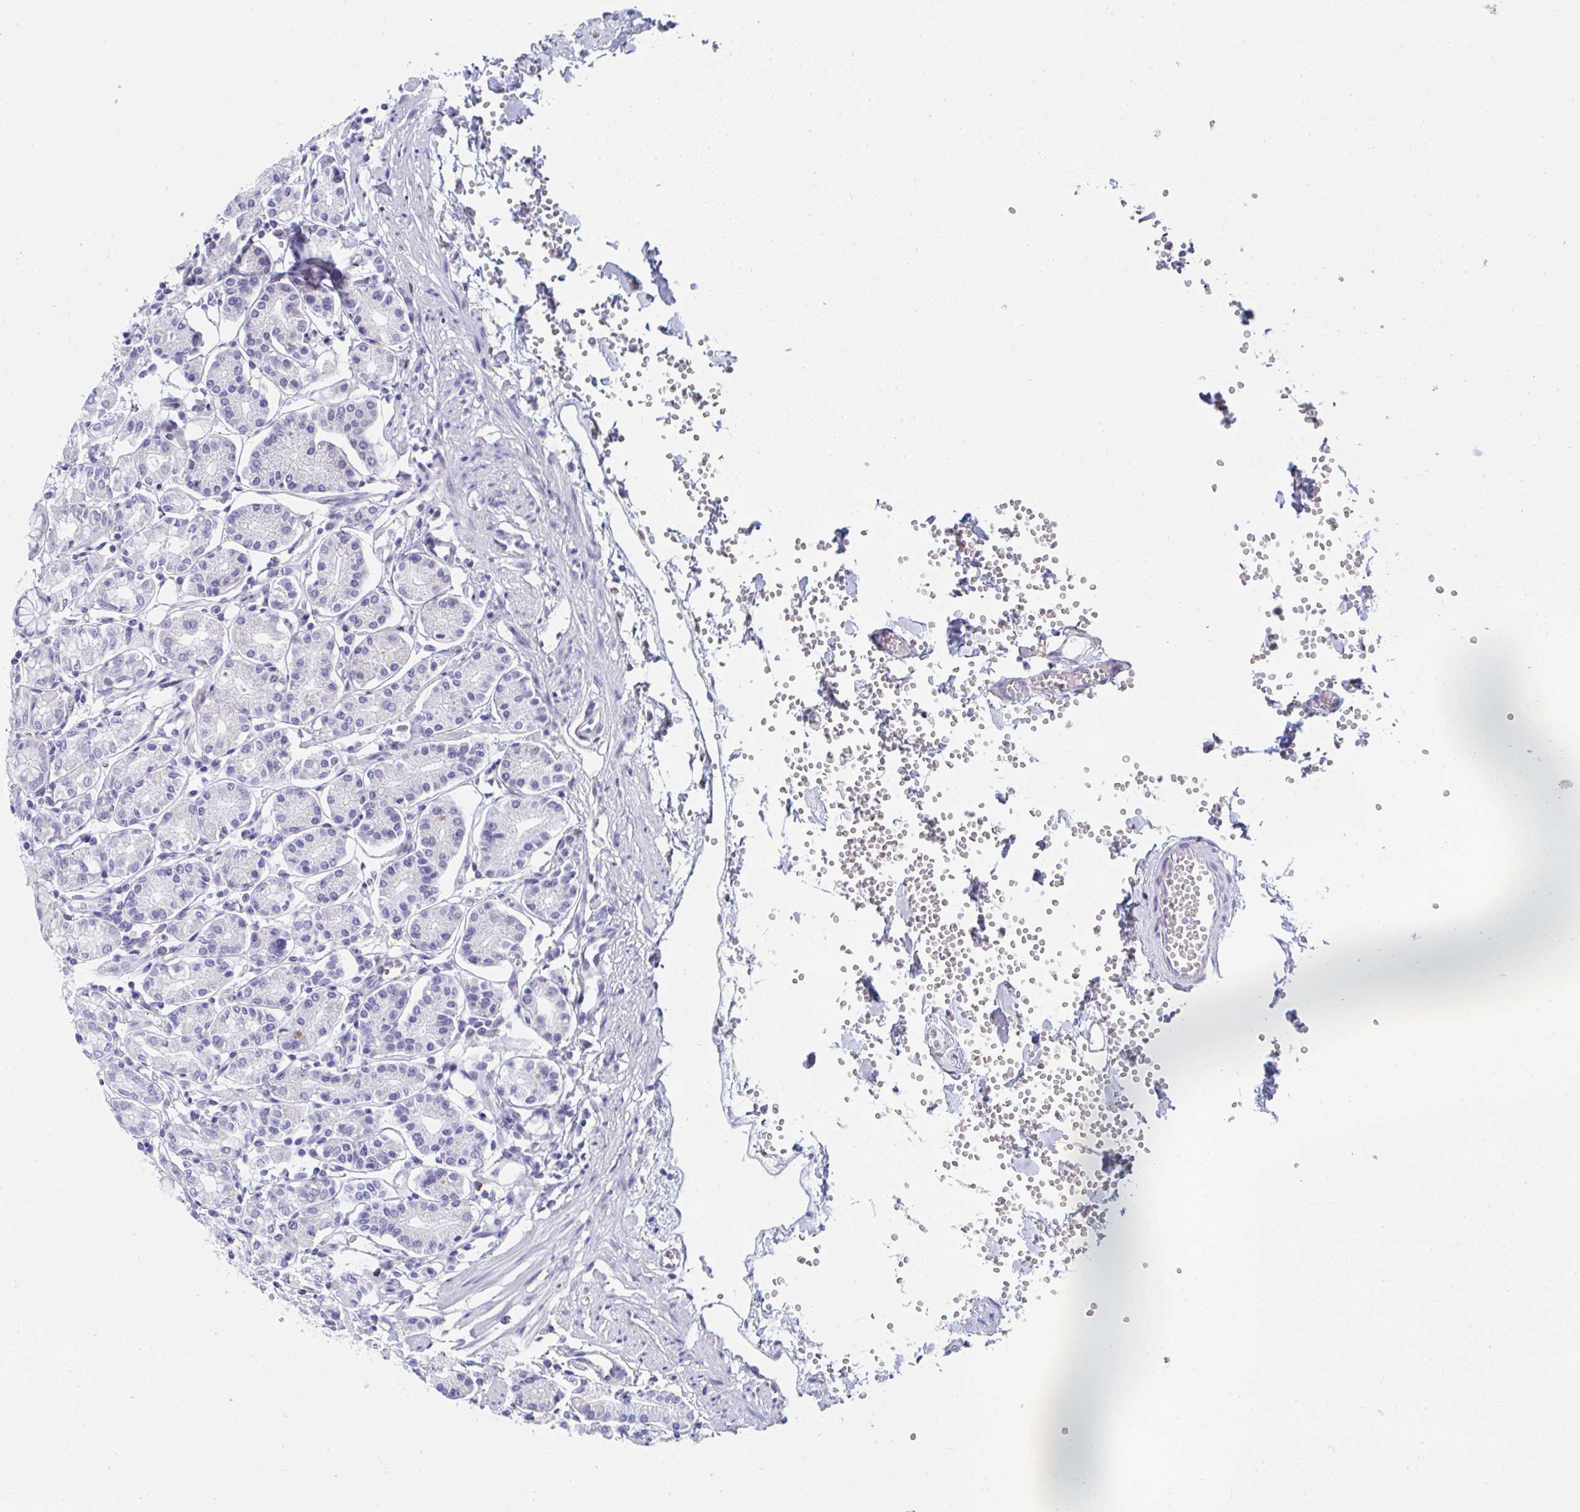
{"staining": {"intensity": "moderate", "quantity": "<25%", "location": "cytoplasmic/membranous"}, "tissue": "stomach", "cell_type": "Glandular cells", "image_type": "normal", "snomed": [{"axis": "morphology", "description": "Normal tissue, NOS"}, {"axis": "topography", "description": "Stomach"}], "caption": "DAB immunohistochemical staining of benign stomach shows moderate cytoplasmic/membranous protein positivity in about <25% of glandular cells.", "gene": "MGAM2", "patient": {"sex": "female", "age": 62}}